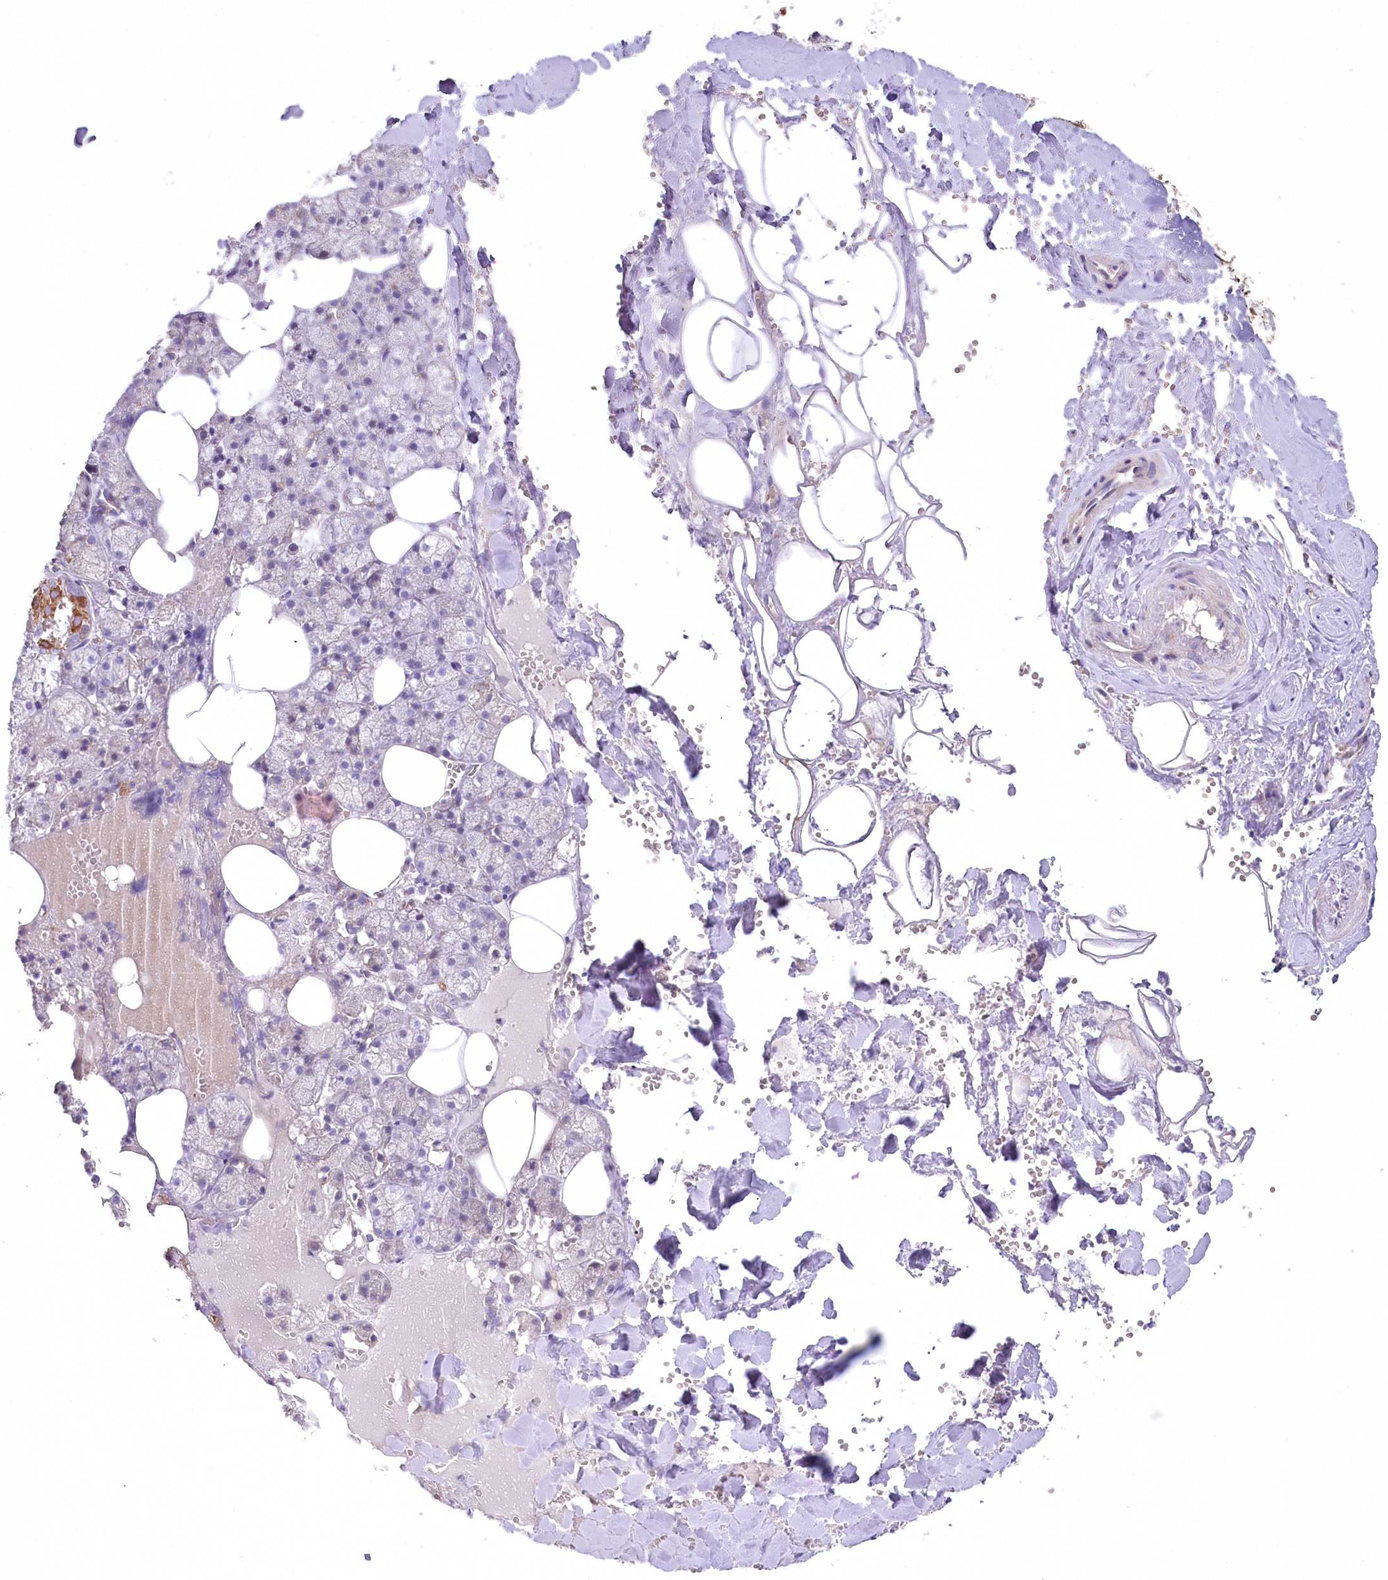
{"staining": {"intensity": "moderate", "quantity": "<25%", "location": "cytoplasmic/membranous"}, "tissue": "salivary gland", "cell_type": "Glandular cells", "image_type": "normal", "snomed": [{"axis": "morphology", "description": "Normal tissue, NOS"}, {"axis": "topography", "description": "Salivary gland"}], "caption": "There is low levels of moderate cytoplasmic/membranous staining in glandular cells of benign salivary gland, as demonstrated by immunohistochemical staining (brown color).", "gene": "SLC6A11", "patient": {"sex": "male", "age": 62}}